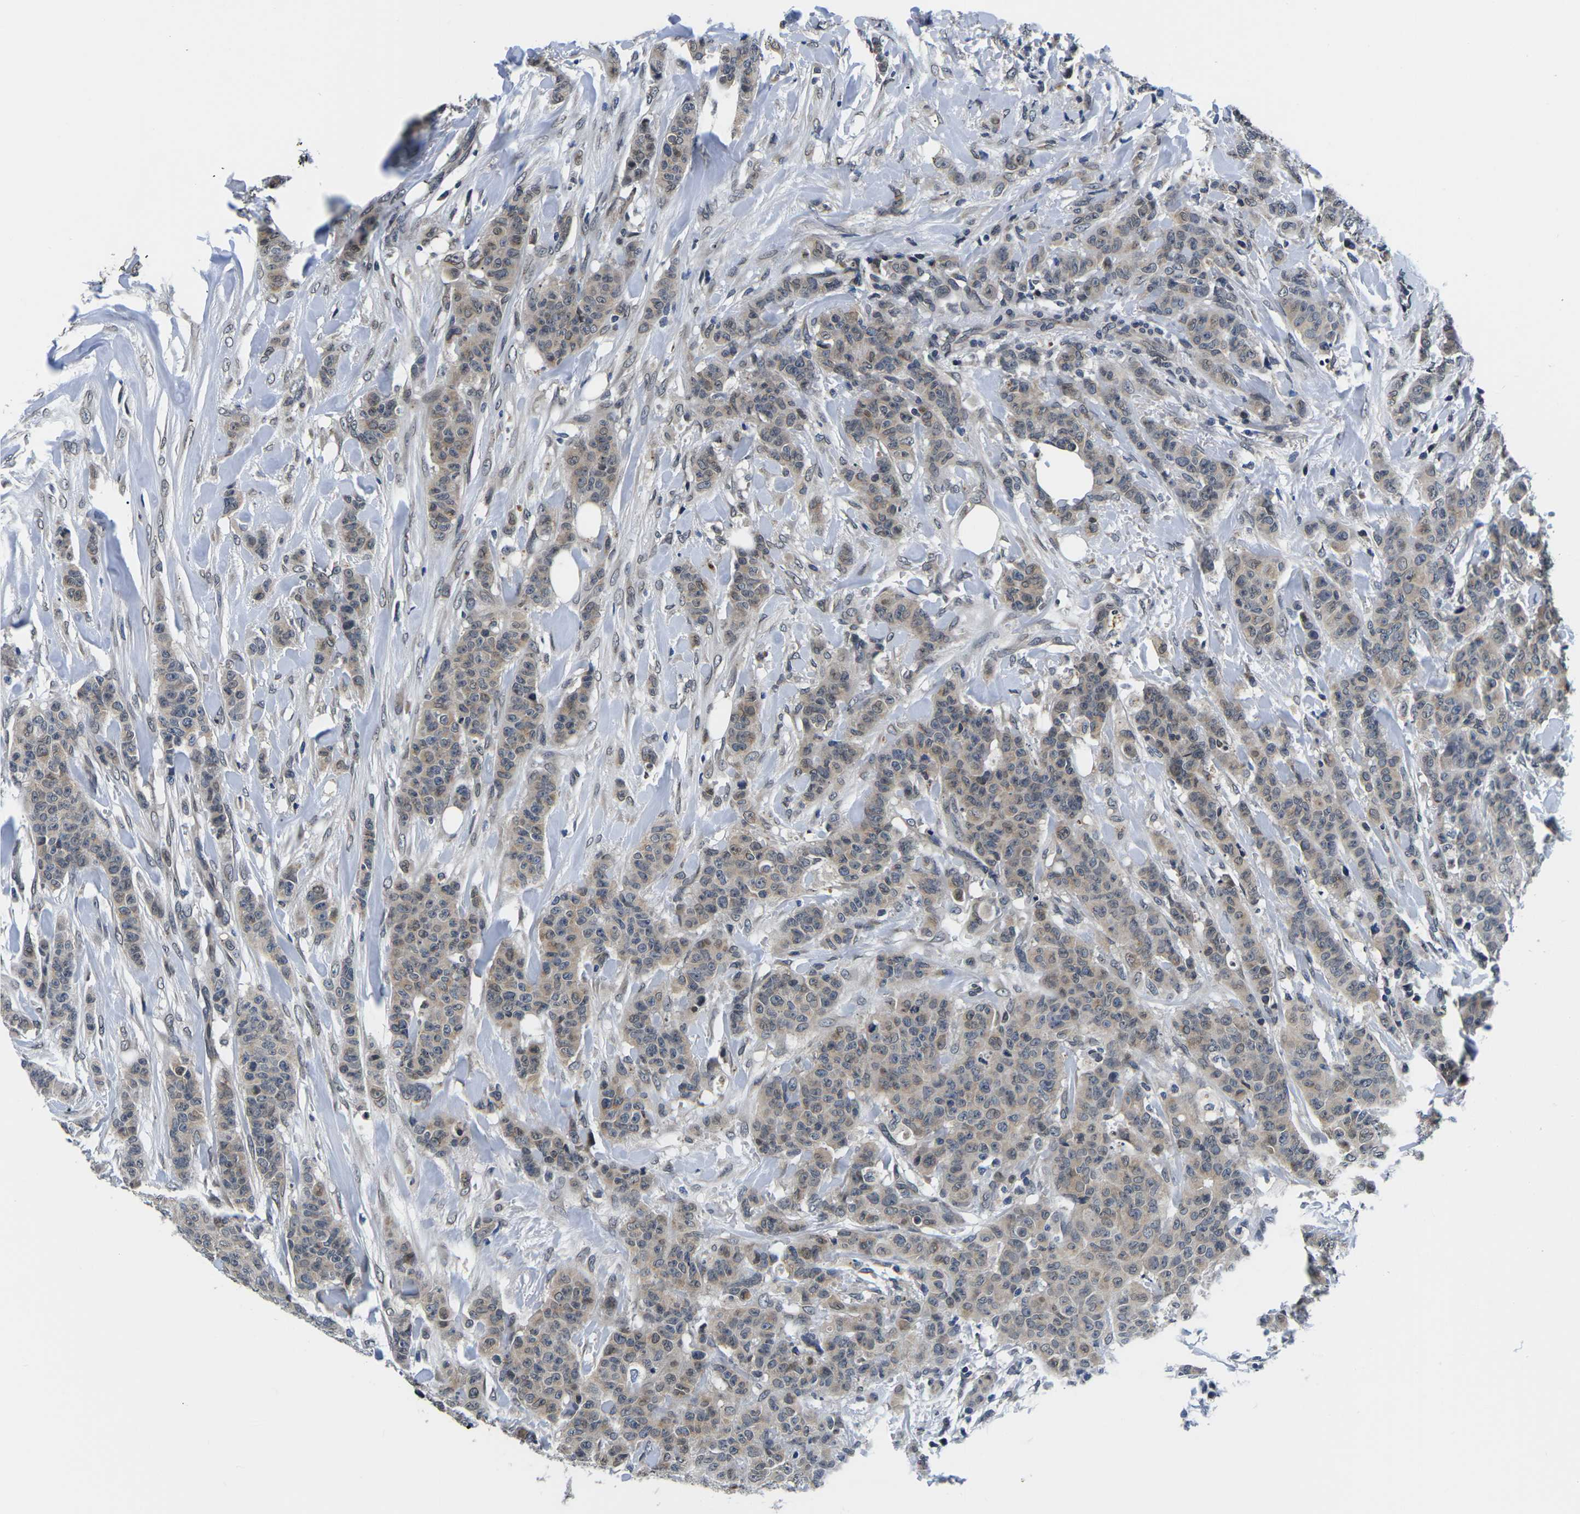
{"staining": {"intensity": "weak", "quantity": "25%-75%", "location": "cytoplasmic/membranous"}, "tissue": "breast cancer", "cell_type": "Tumor cells", "image_type": "cancer", "snomed": [{"axis": "morphology", "description": "Normal tissue, NOS"}, {"axis": "morphology", "description": "Duct carcinoma"}, {"axis": "topography", "description": "Breast"}], "caption": "IHC micrograph of breast infiltrating ductal carcinoma stained for a protein (brown), which exhibits low levels of weak cytoplasmic/membranous positivity in approximately 25%-75% of tumor cells.", "gene": "SNX10", "patient": {"sex": "female", "age": 40}}